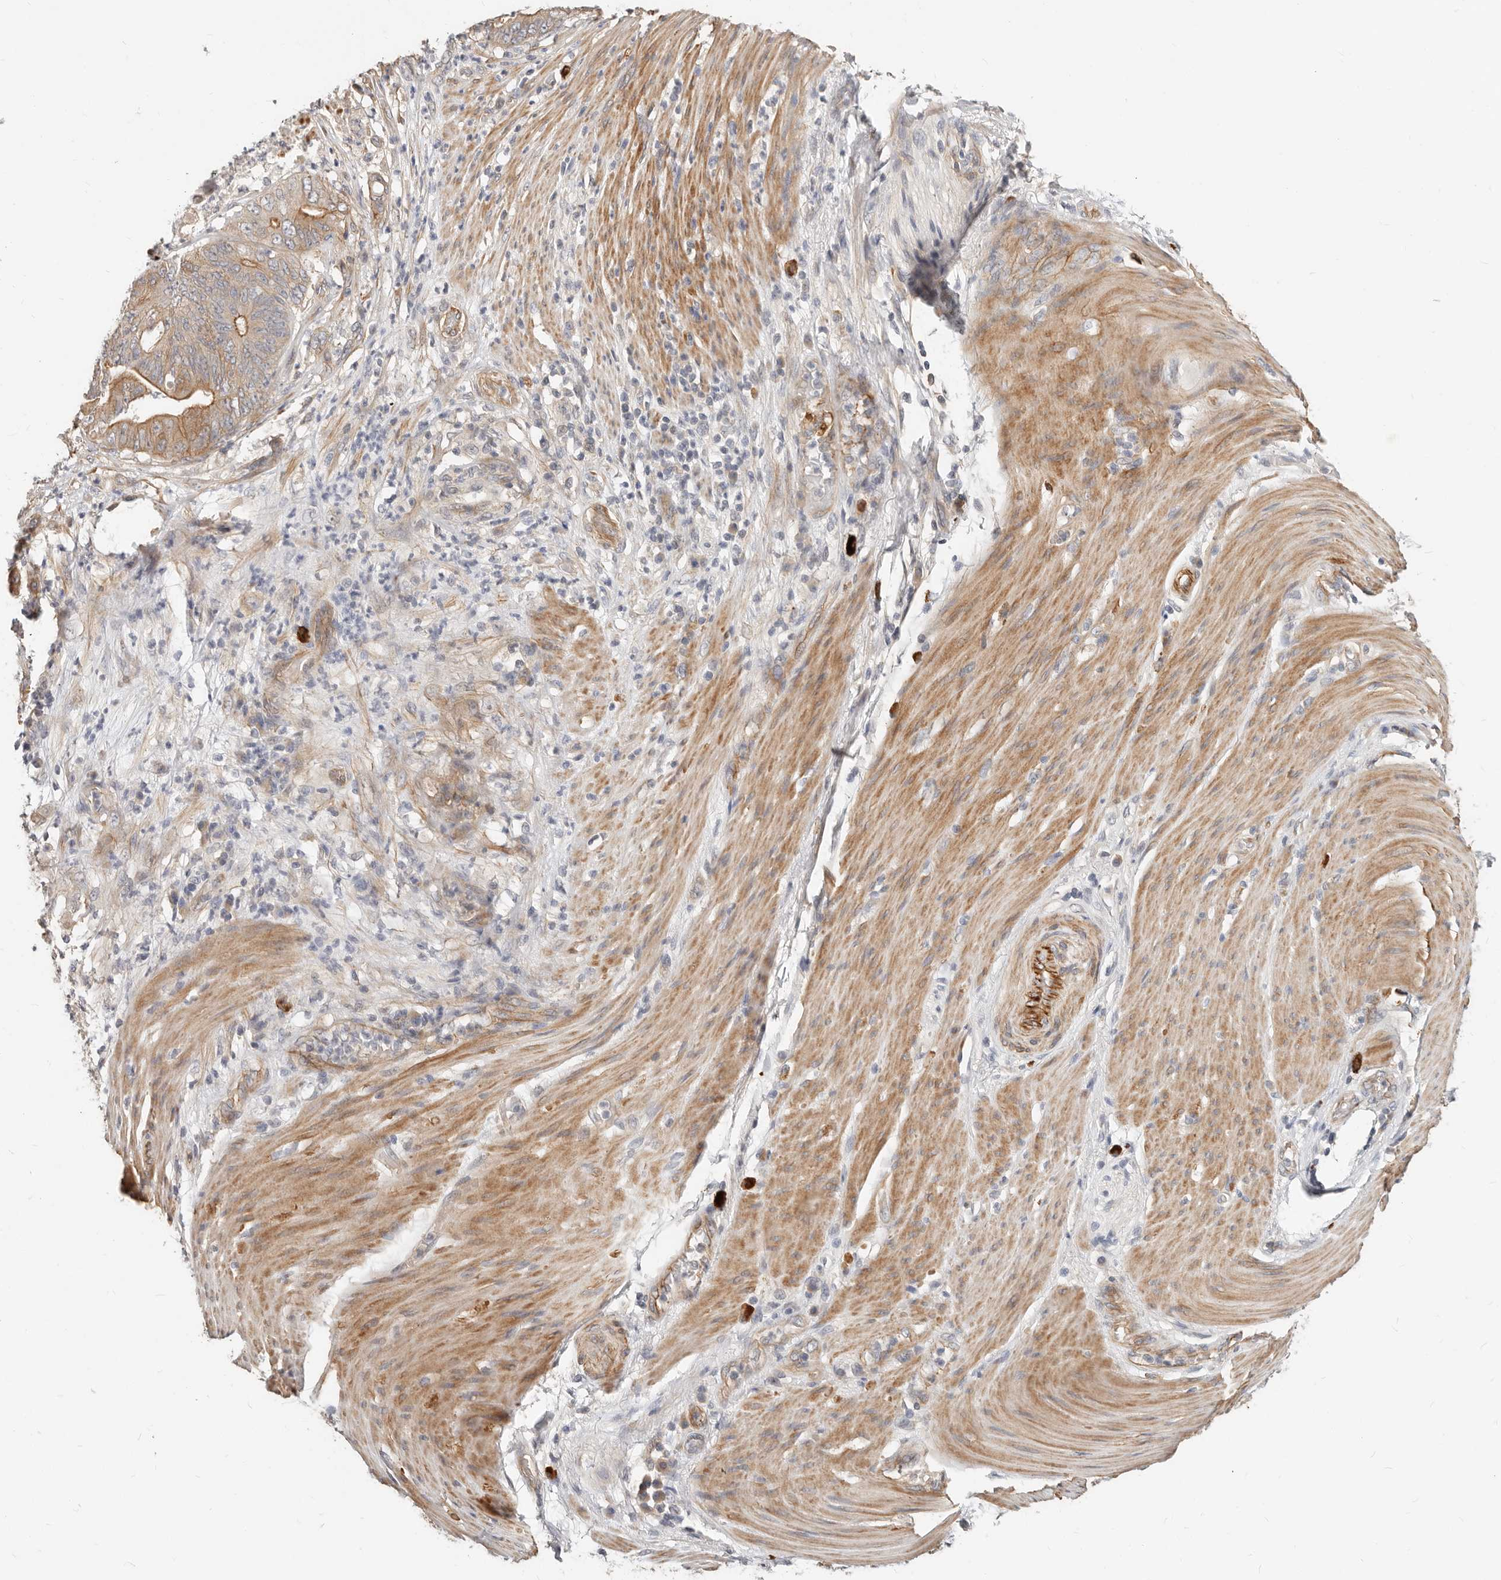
{"staining": {"intensity": "moderate", "quantity": ">75%", "location": "cytoplasmic/membranous"}, "tissue": "stomach cancer", "cell_type": "Tumor cells", "image_type": "cancer", "snomed": [{"axis": "morphology", "description": "Adenocarcinoma, NOS"}, {"axis": "topography", "description": "Stomach"}], "caption": "An immunohistochemistry photomicrograph of neoplastic tissue is shown. Protein staining in brown highlights moderate cytoplasmic/membranous positivity in stomach cancer (adenocarcinoma) within tumor cells.", "gene": "ZRANB1", "patient": {"sex": "female", "age": 73}}